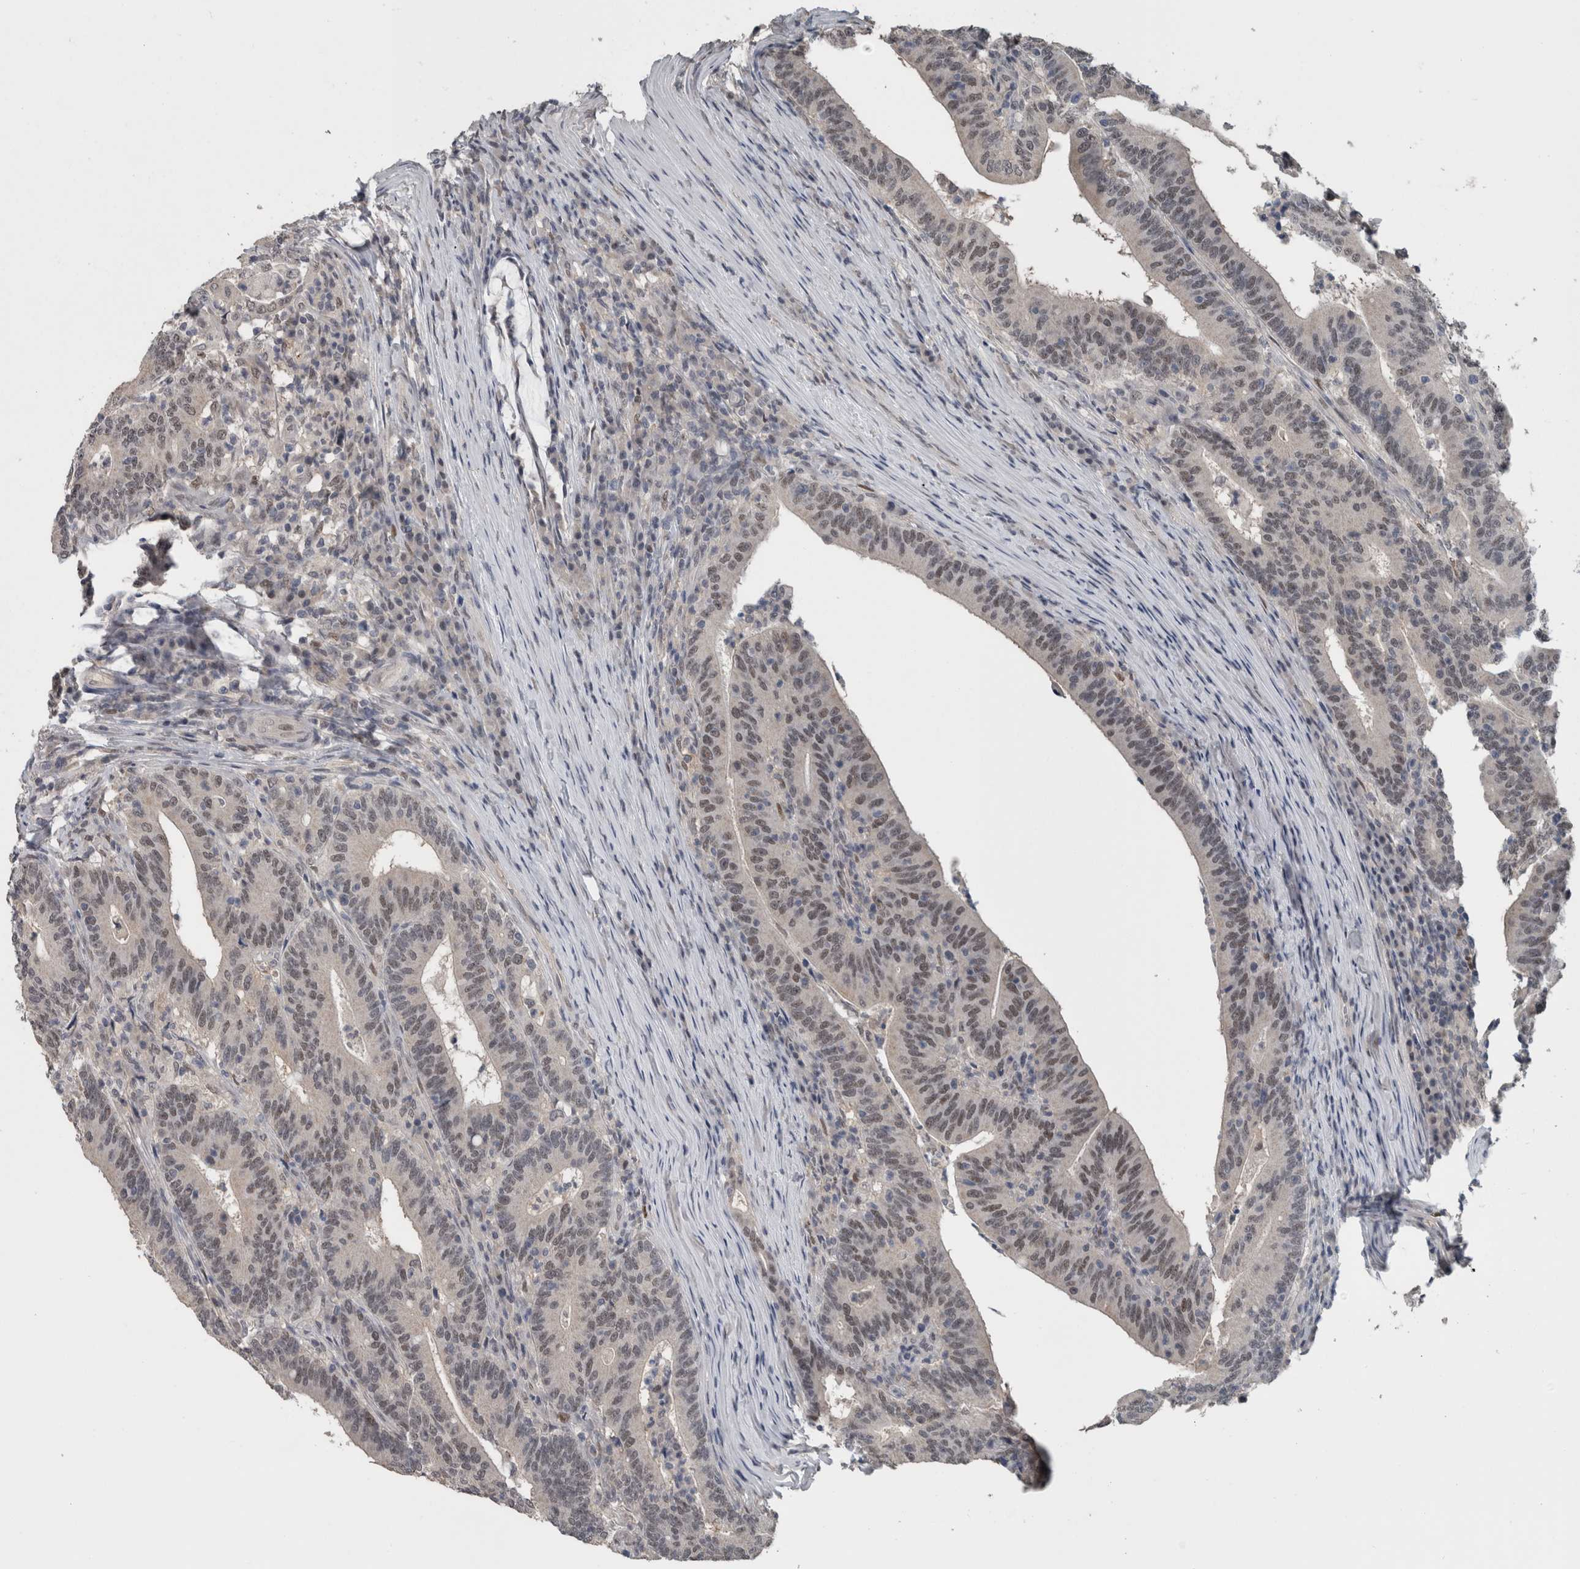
{"staining": {"intensity": "weak", "quantity": ">75%", "location": "nuclear"}, "tissue": "colorectal cancer", "cell_type": "Tumor cells", "image_type": "cancer", "snomed": [{"axis": "morphology", "description": "Adenocarcinoma, NOS"}, {"axis": "topography", "description": "Colon"}], "caption": "Tumor cells exhibit low levels of weak nuclear positivity in approximately >75% of cells in colorectal adenocarcinoma. (DAB = brown stain, brightfield microscopy at high magnification).", "gene": "ZBTB21", "patient": {"sex": "female", "age": 66}}